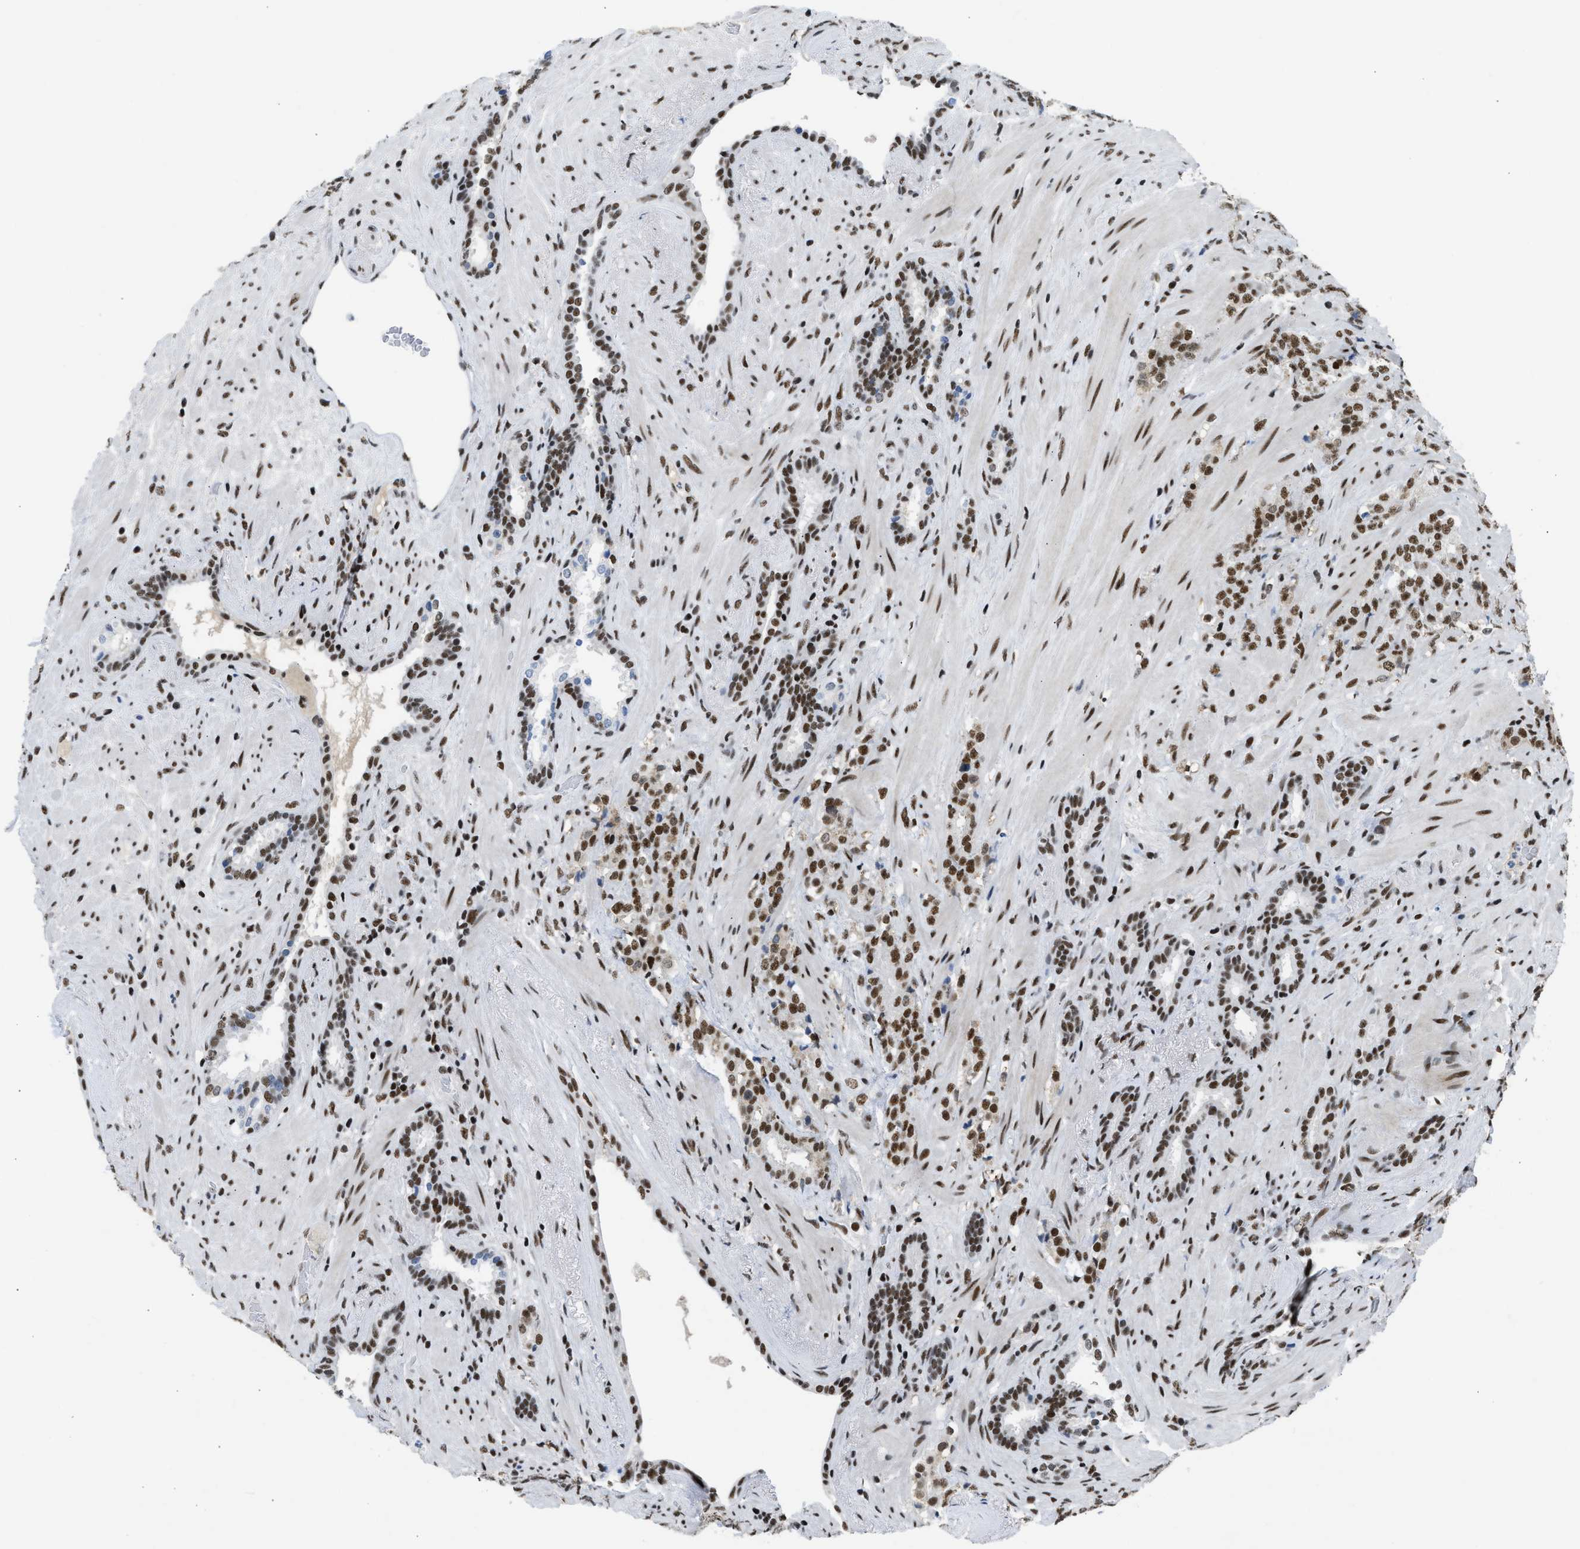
{"staining": {"intensity": "strong", "quantity": ">75%", "location": "nuclear"}, "tissue": "prostate cancer", "cell_type": "Tumor cells", "image_type": "cancer", "snomed": [{"axis": "morphology", "description": "Adenocarcinoma, High grade"}, {"axis": "topography", "description": "Prostate"}], "caption": "There is high levels of strong nuclear staining in tumor cells of prostate adenocarcinoma (high-grade), as demonstrated by immunohistochemical staining (brown color).", "gene": "SCAF4", "patient": {"sex": "male", "age": 71}}